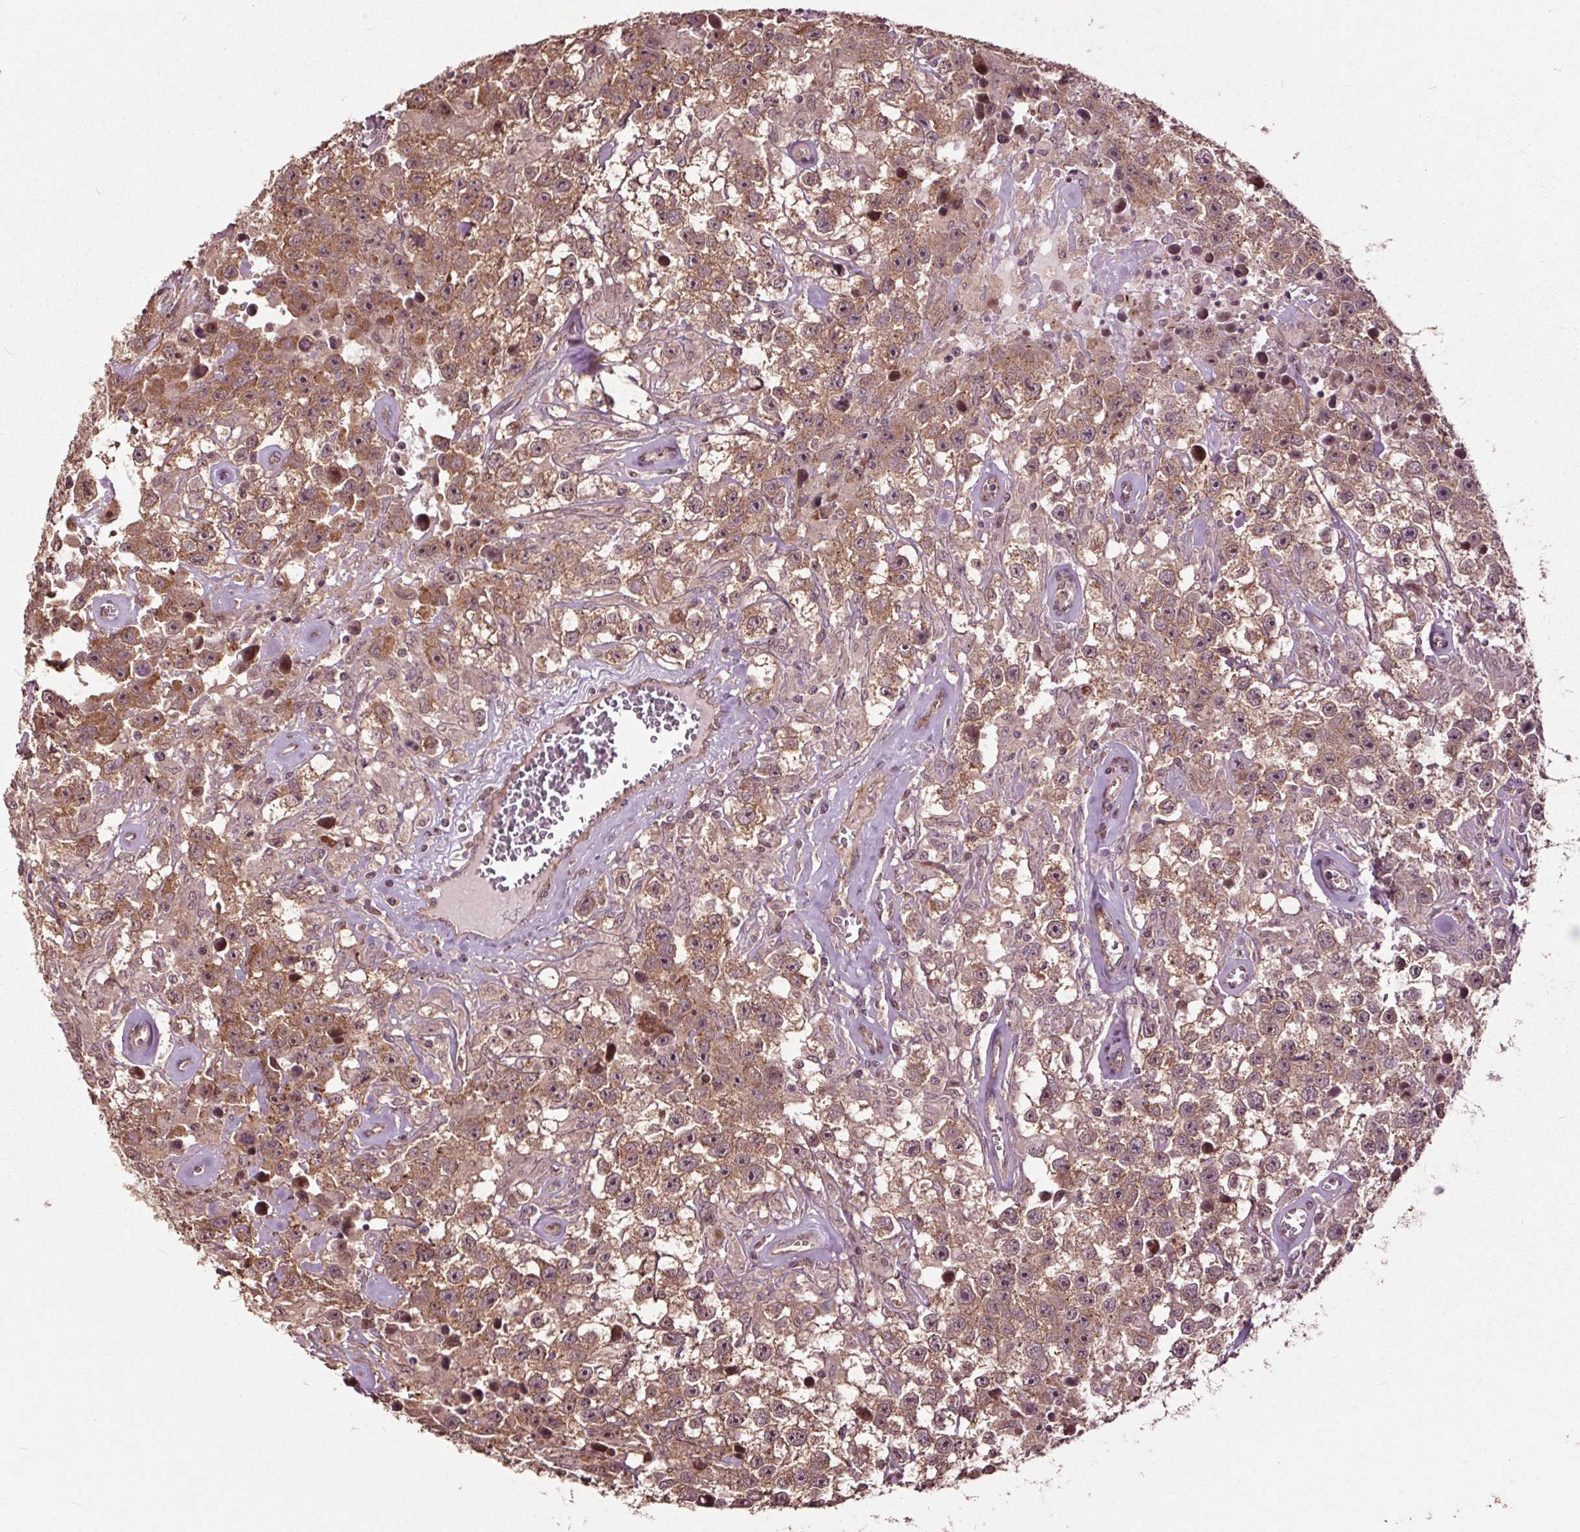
{"staining": {"intensity": "moderate", "quantity": ">75%", "location": "cytoplasmic/membranous,nuclear"}, "tissue": "testis cancer", "cell_type": "Tumor cells", "image_type": "cancer", "snomed": [{"axis": "morphology", "description": "Seminoma, NOS"}, {"axis": "topography", "description": "Testis"}], "caption": "Immunohistochemistry (IHC) (DAB (3,3'-diaminobenzidine)) staining of testis cancer exhibits moderate cytoplasmic/membranous and nuclear protein positivity in about >75% of tumor cells.", "gene": "CEP95", "patient": {"sex": "male", "age": 43}}